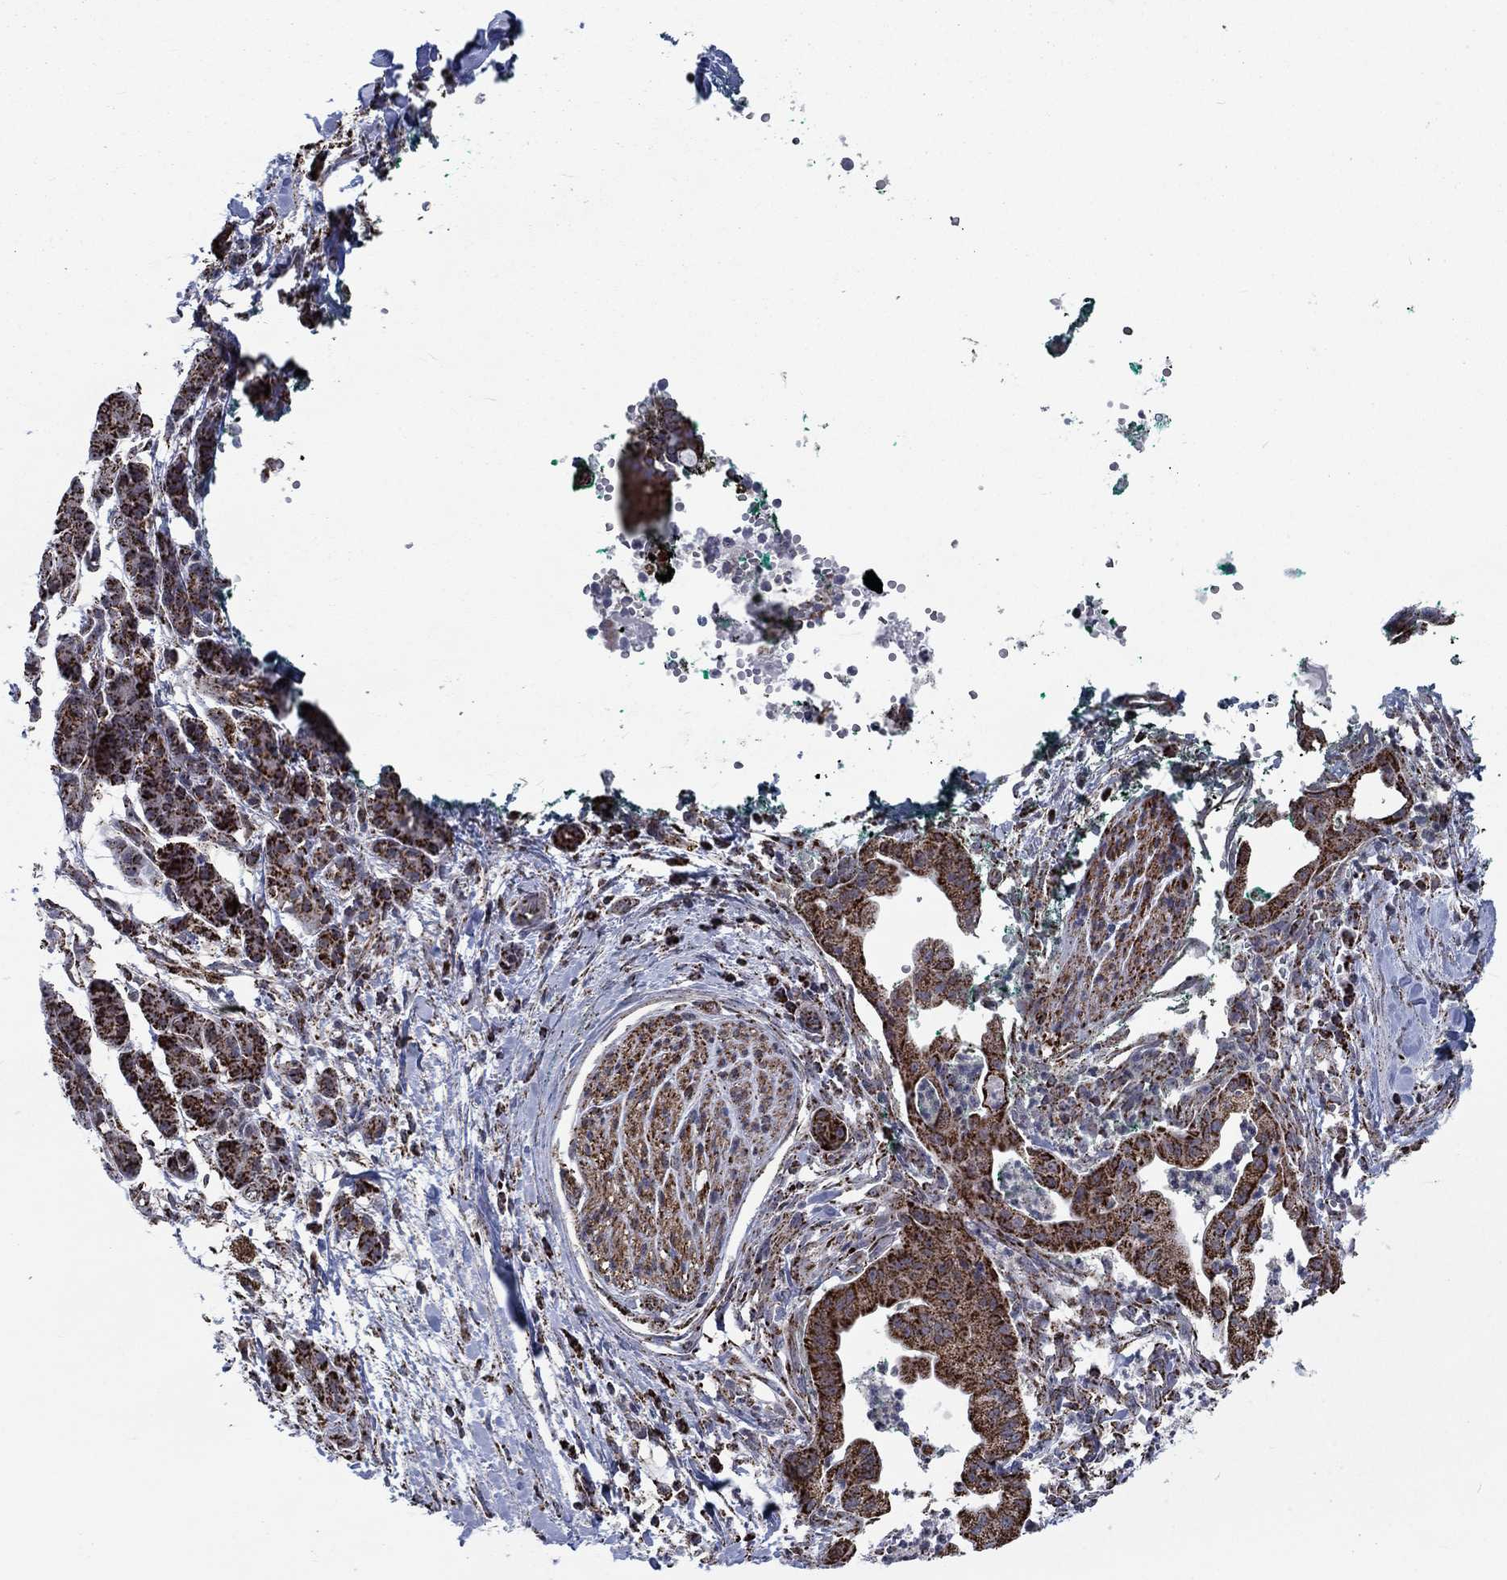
{"staining": {"intensity": "strong", "quantity": ">75%", "location": "cytoplasmic/membranous"}, "tissue": "pancreatic cancer", "cell_type": "Tumor cells", "image_type": "cancer", "snomed": [{"axis": "morphology", "description": "Normal tissue, NOS"}, {"axis": "morphology", "description": "Adenocarcinoma, NOS"}, {"axis": "topography", "description": "Lymph node"}, {"axis": "topography", "description": "Pancreas"}], "caption": "This is a histology image of IHC staining of pancreatic cancer, which shows strong staining in the cytoplasmic/membranous of tumor cells.", "gene": "MOAP1", "patient": {"sex": "female", "age": 58}}